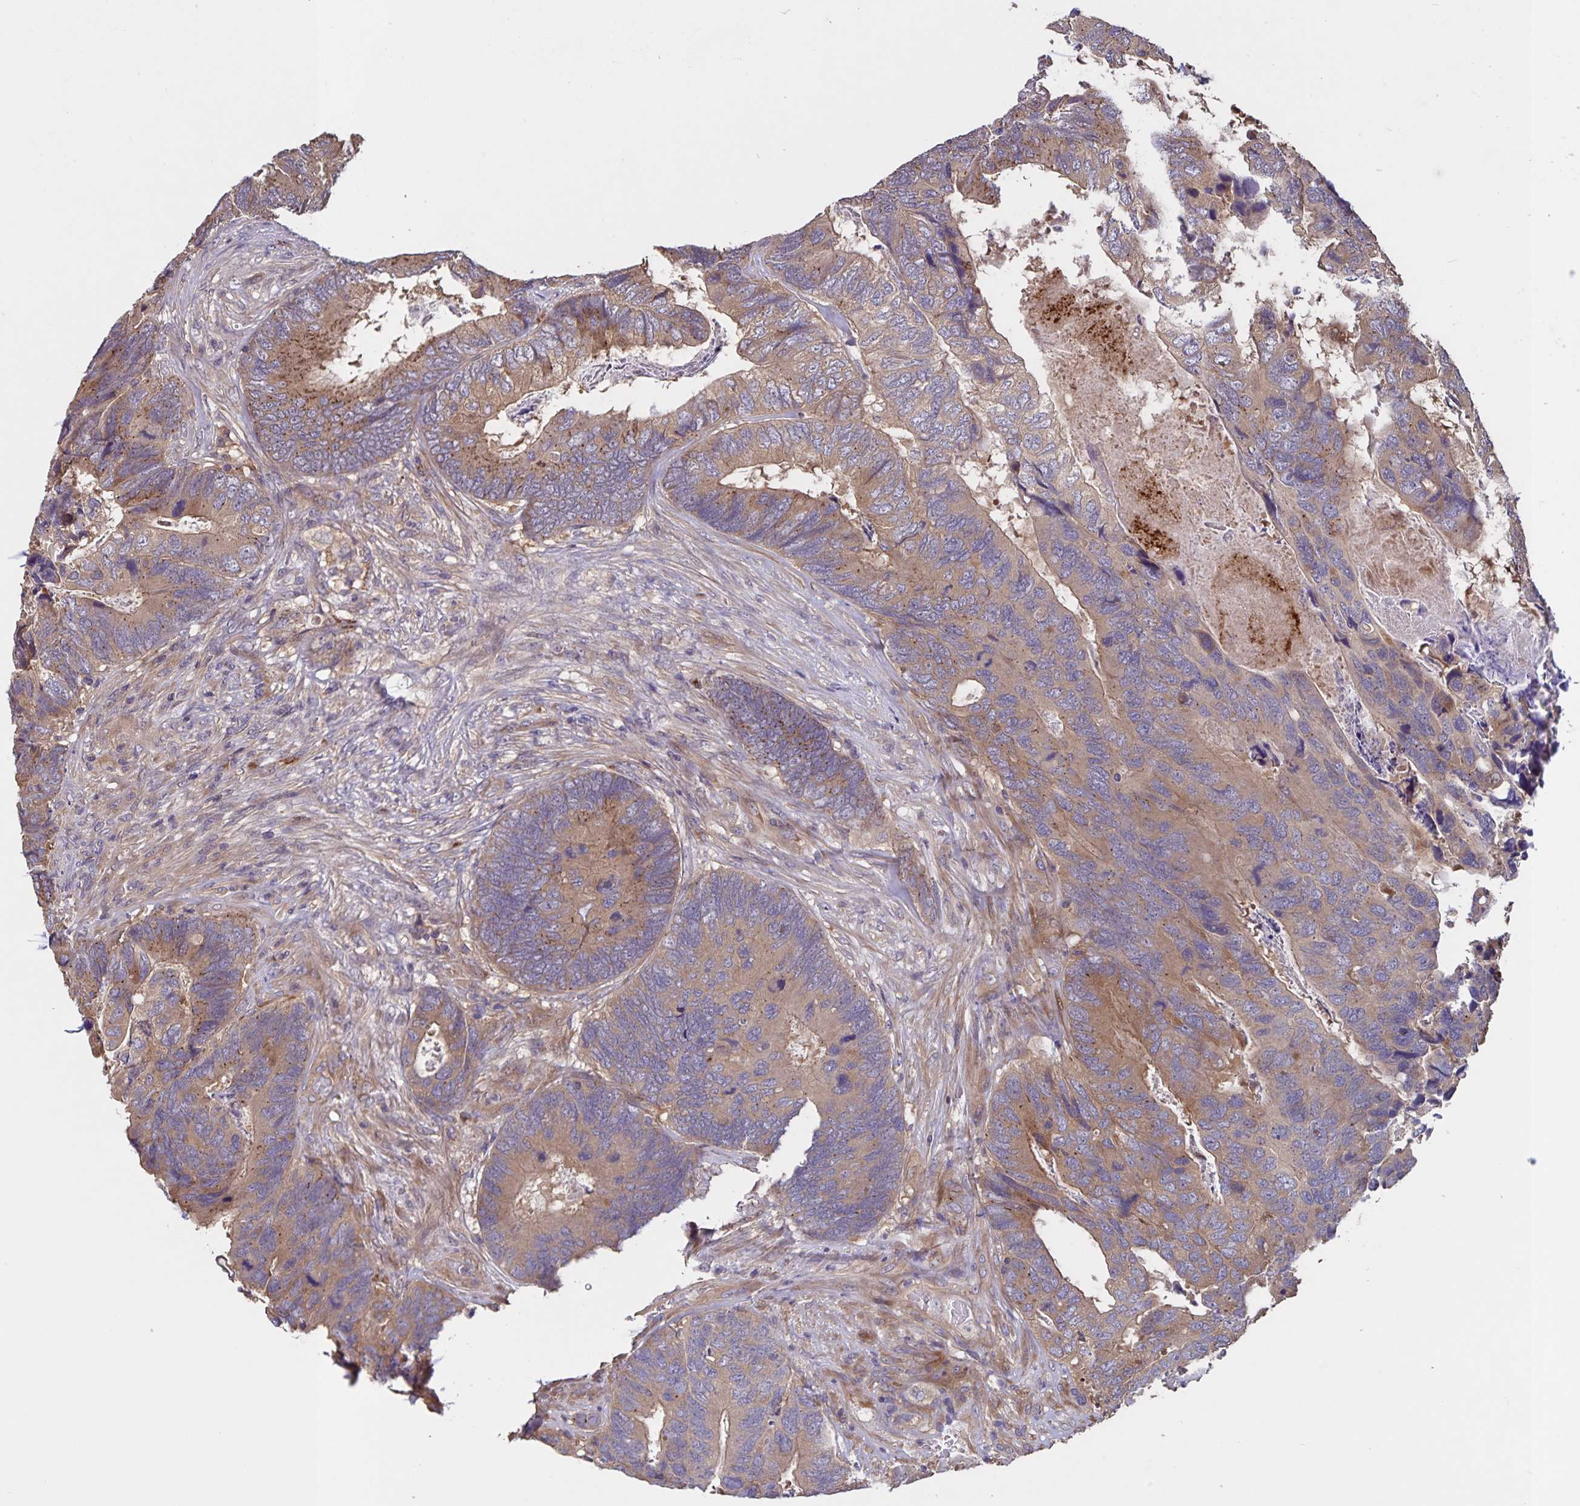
{"staining": {"intensity": "moderate", "quantity": ">75%", "location": "cytoplasmic/membranous"}, "tissue": "breast cancer", "cell_type": "Tumor cells", "image_type": "cancer", "snomed": [{"axis": "morphology", "description": "Lobular carcinoma"}, {"axis": "topography", "description": "Breast"}], "caption": "Immunohistochemistry (IHC) image of neoplastic tissue: human breast cancer stained using immunohistochemistry (IHC) reveals medium levels of moderate protein expression localized specifically in the cytoplasmic/membranous of tumor cells, appearing as a cytoplasmic/membranous brown color.", "gene": "FBXL16", "patient": {"sex": "female", "age": 59}}